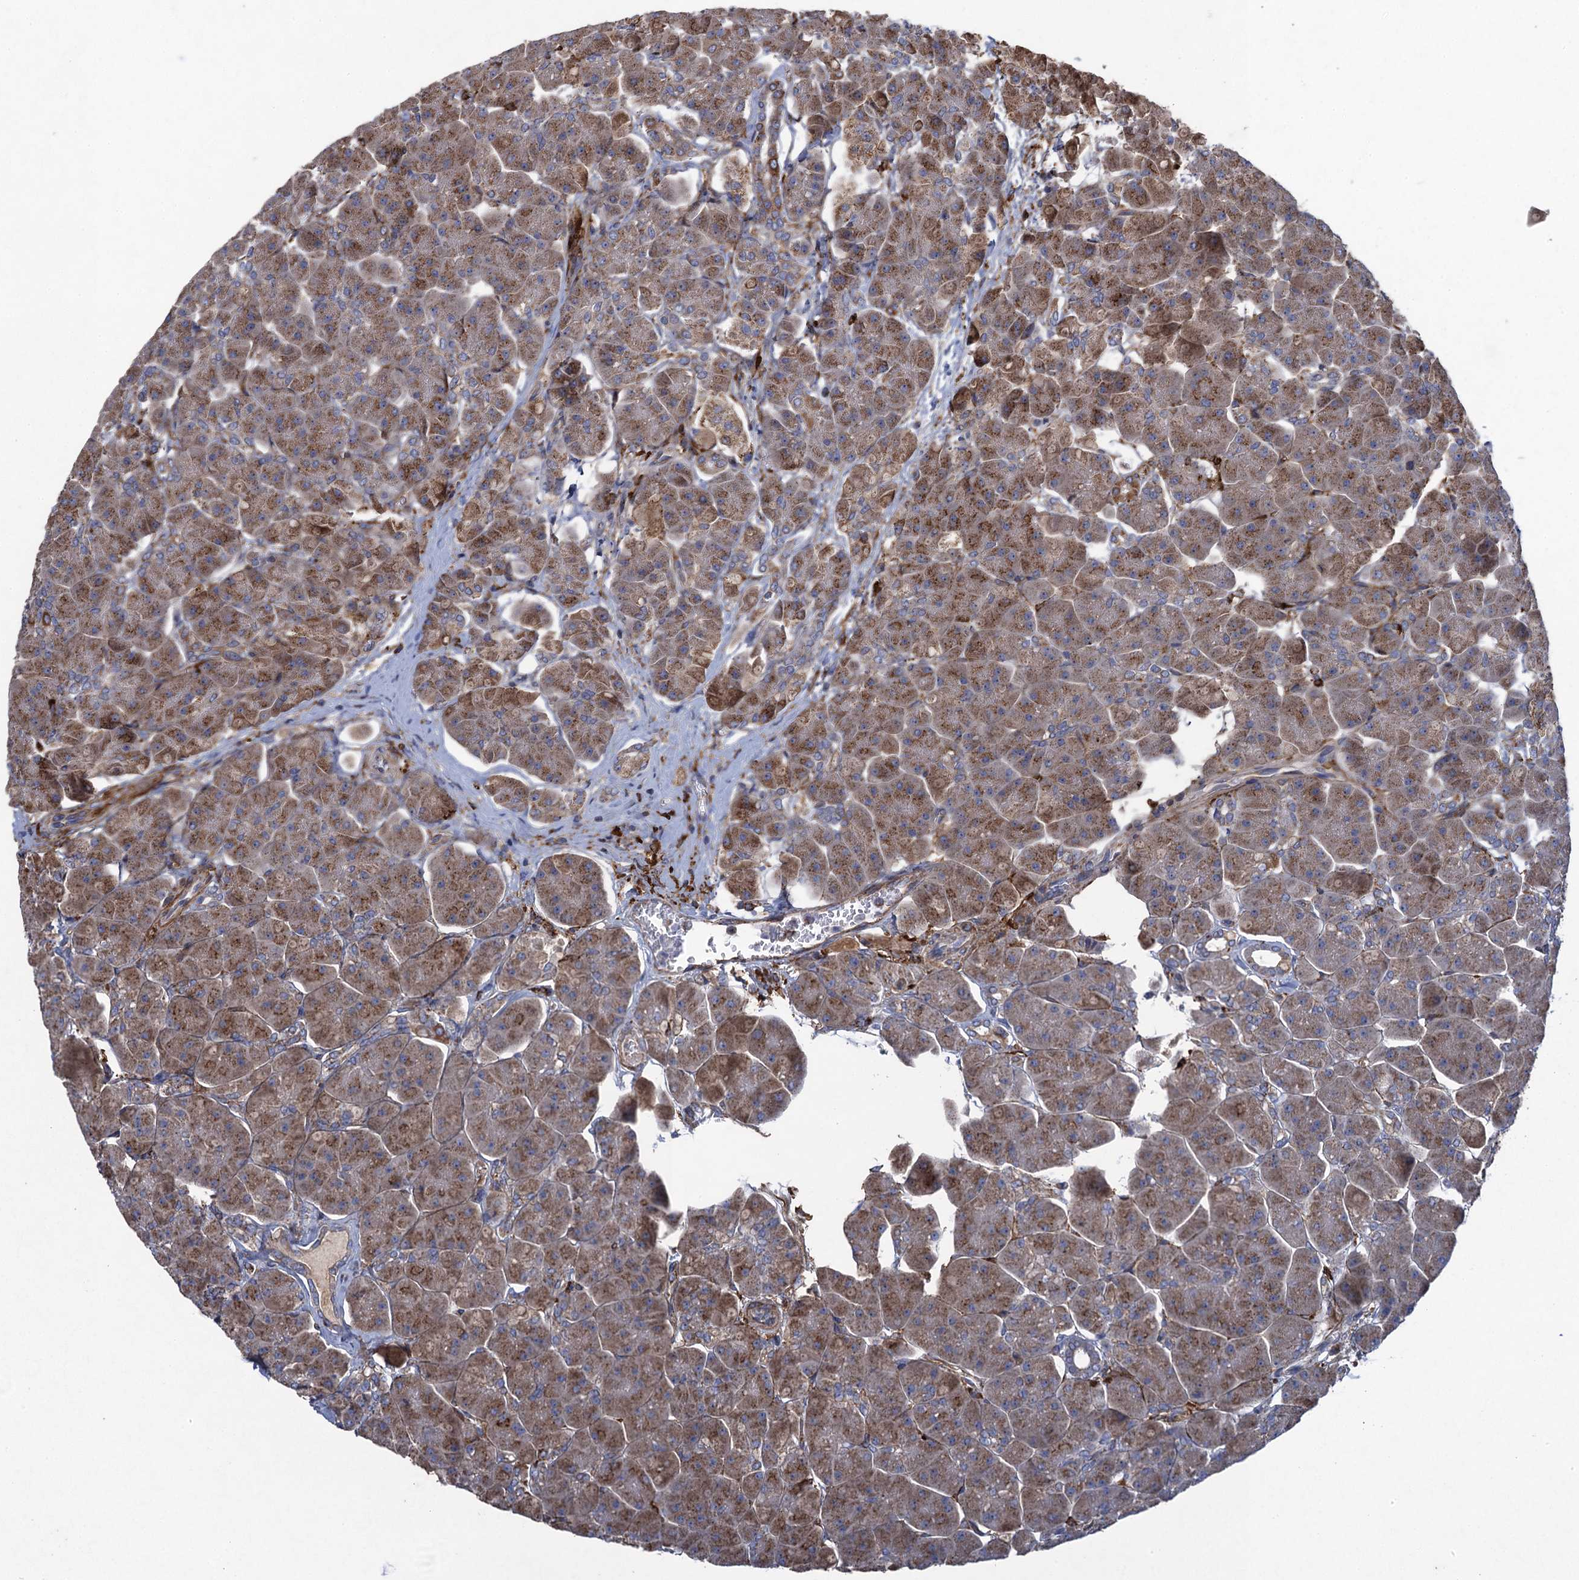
{"staining": {"intensity": "moderate", "quantity": ">75%", "location": "cytoplasmic/membranous"}, "tissue": "pancreas", "cell_type": "Exocrine glandular cells", "image_type": "normal", "snomed": [{"axis": "morphology", "description": "Normal tissue, NOS"}, {"axis": "topography", "description": "Pancreas"}], "caption": "An image of pancreas stained for a protein reveals moderate cytoplasmic/membranous brown staining in exocrine glandular cells. (DAB (3,3'-diaminobenzidine) = brown stain, brightfield microscopy at high magnification).", "gene": "TXNDC11", "patient": {"sex": "male", "age": 66}}